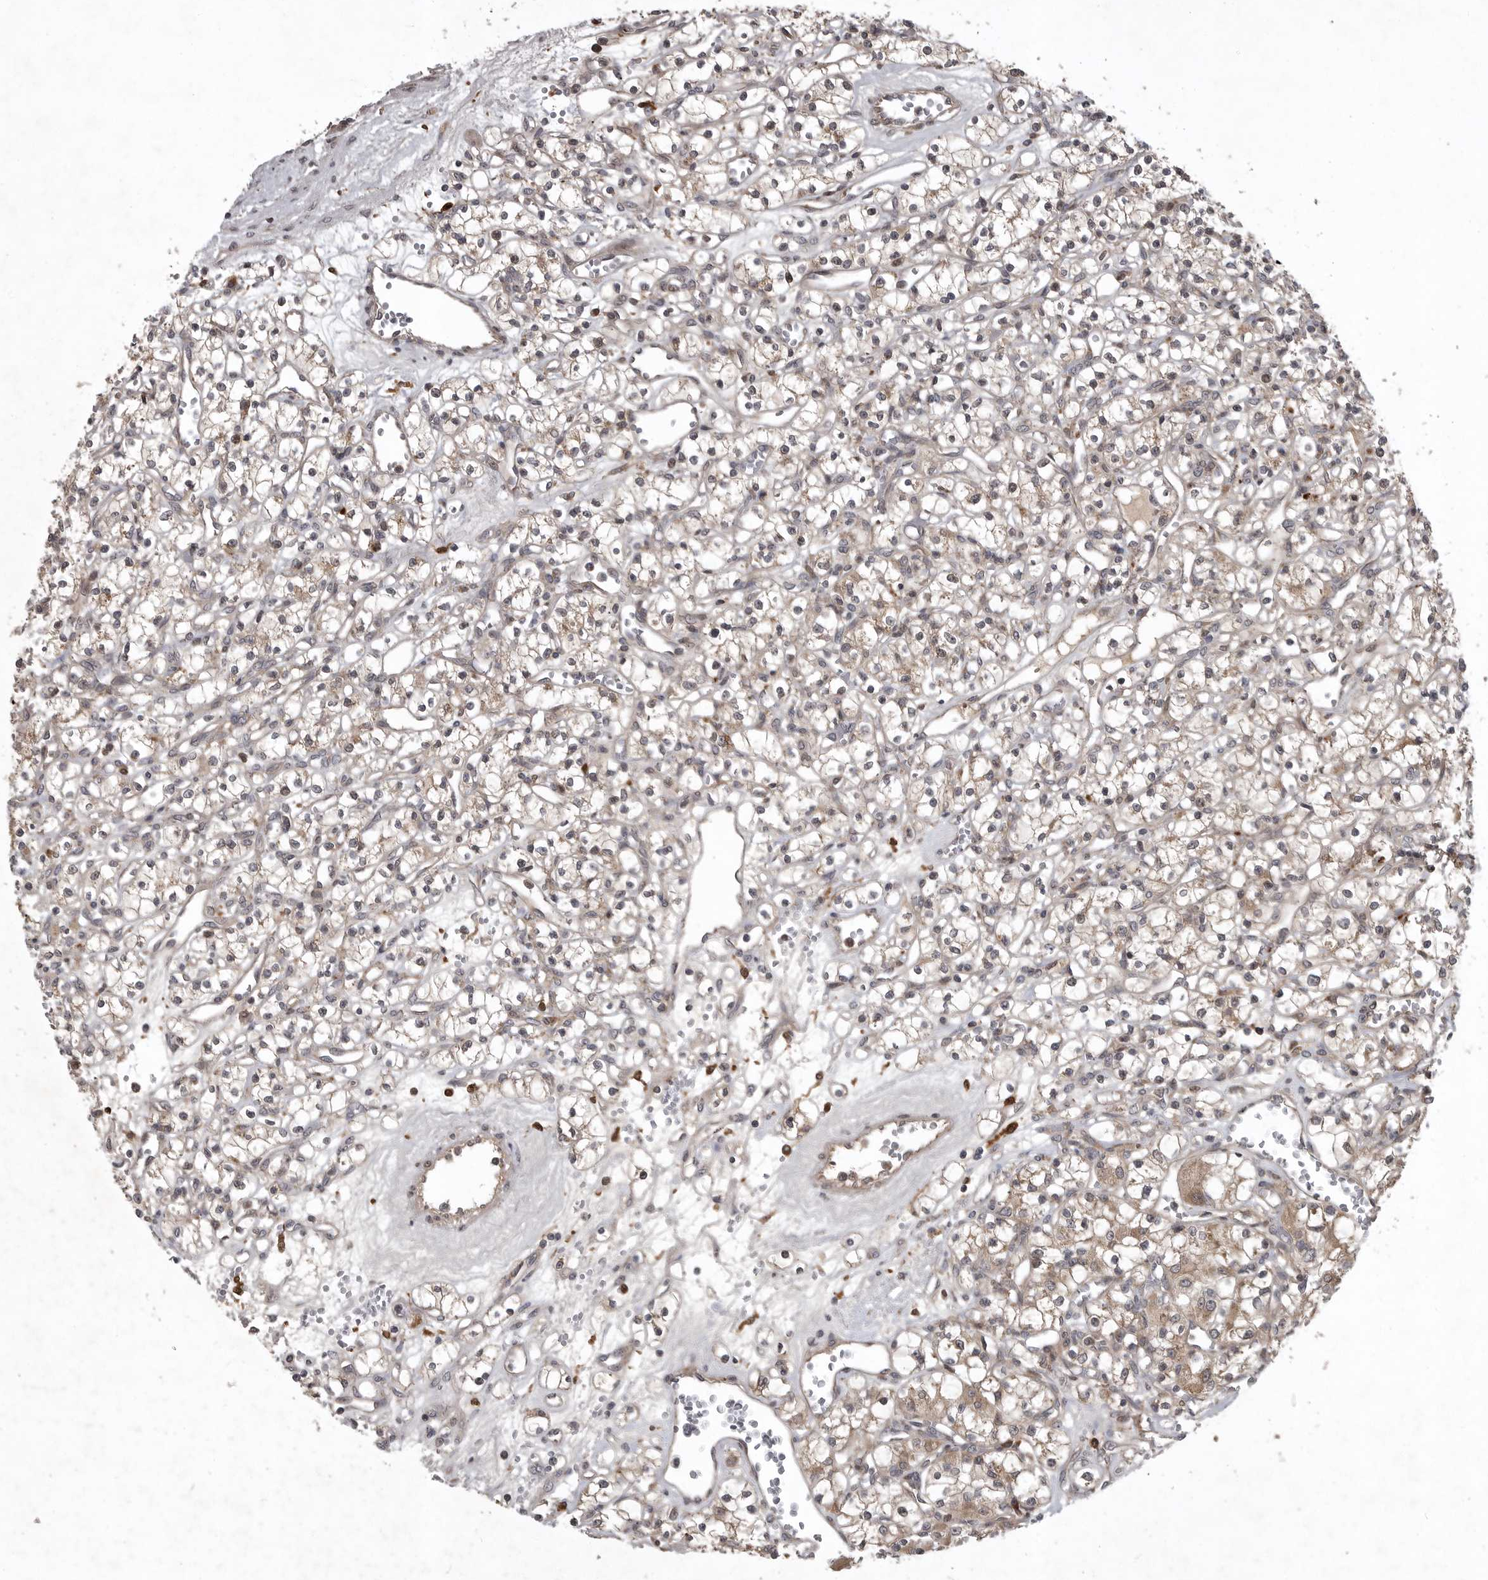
{"staining": {"intensity": "moderate", "quantity": "<25%", "location": "cytoplasmic/membranous"}, "tissue": "renal cancer", "cell_type": "Tumor cells", "image_type": "cancer", "snomed": [{"axis": "morphology", "description": "Adenocarcinoma, NOS"}, {"axis": "topography", "description": "Kidney"}], "caption": "A histopathology image showing moderate cytoplasmic/membranous expression in approximately <25% of tumor cells in renal cancer (adenocarcinoma), as visualized by brown immunohistochemical staining.", "gene": "GPR31", "patient": {"sex": "female", "age": 59}}